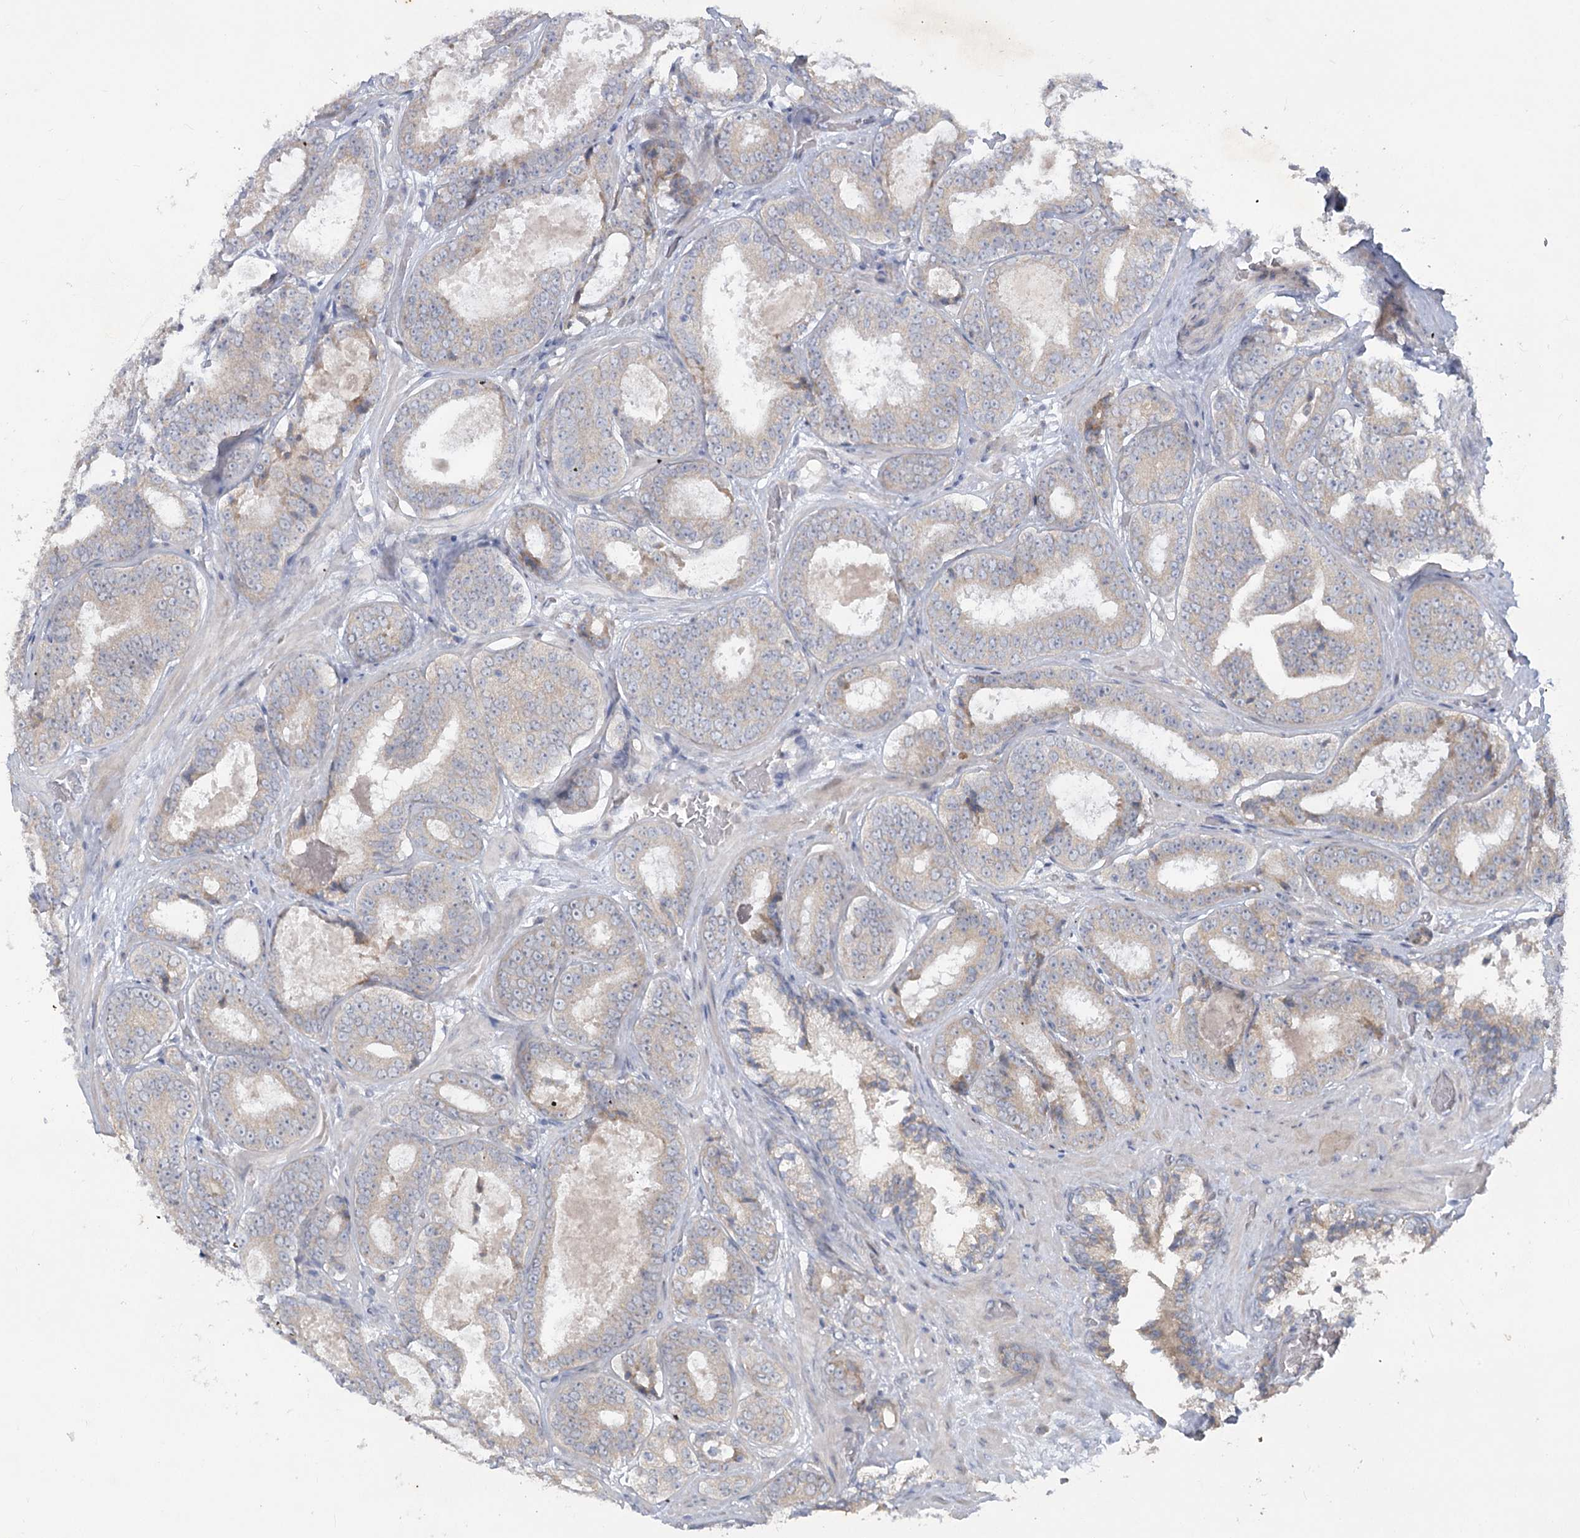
{"staining": {"intensity": "weak", "quantity": "25%-75%", "location": "cytoplasmic/membranous"}, "tissue": "prostate cancer", "cell_type": "Tumor cells", "image_type": "cancer", "snomed": [{"axis": "morphology", "description": "Adenocarcinoma, High grade"}, {"axis": "topography", "description": "Prostate"}], "caption": "Adenocarcinoma (high-grade) (prostate) was stained to show a protein in brown. There is low levels of weak cytoplasmic/membranous expression in approximately 25%-75% of tumor cells.", "gene": "PLA2G12A", "patient": {"sex": "male", "age": 57}}